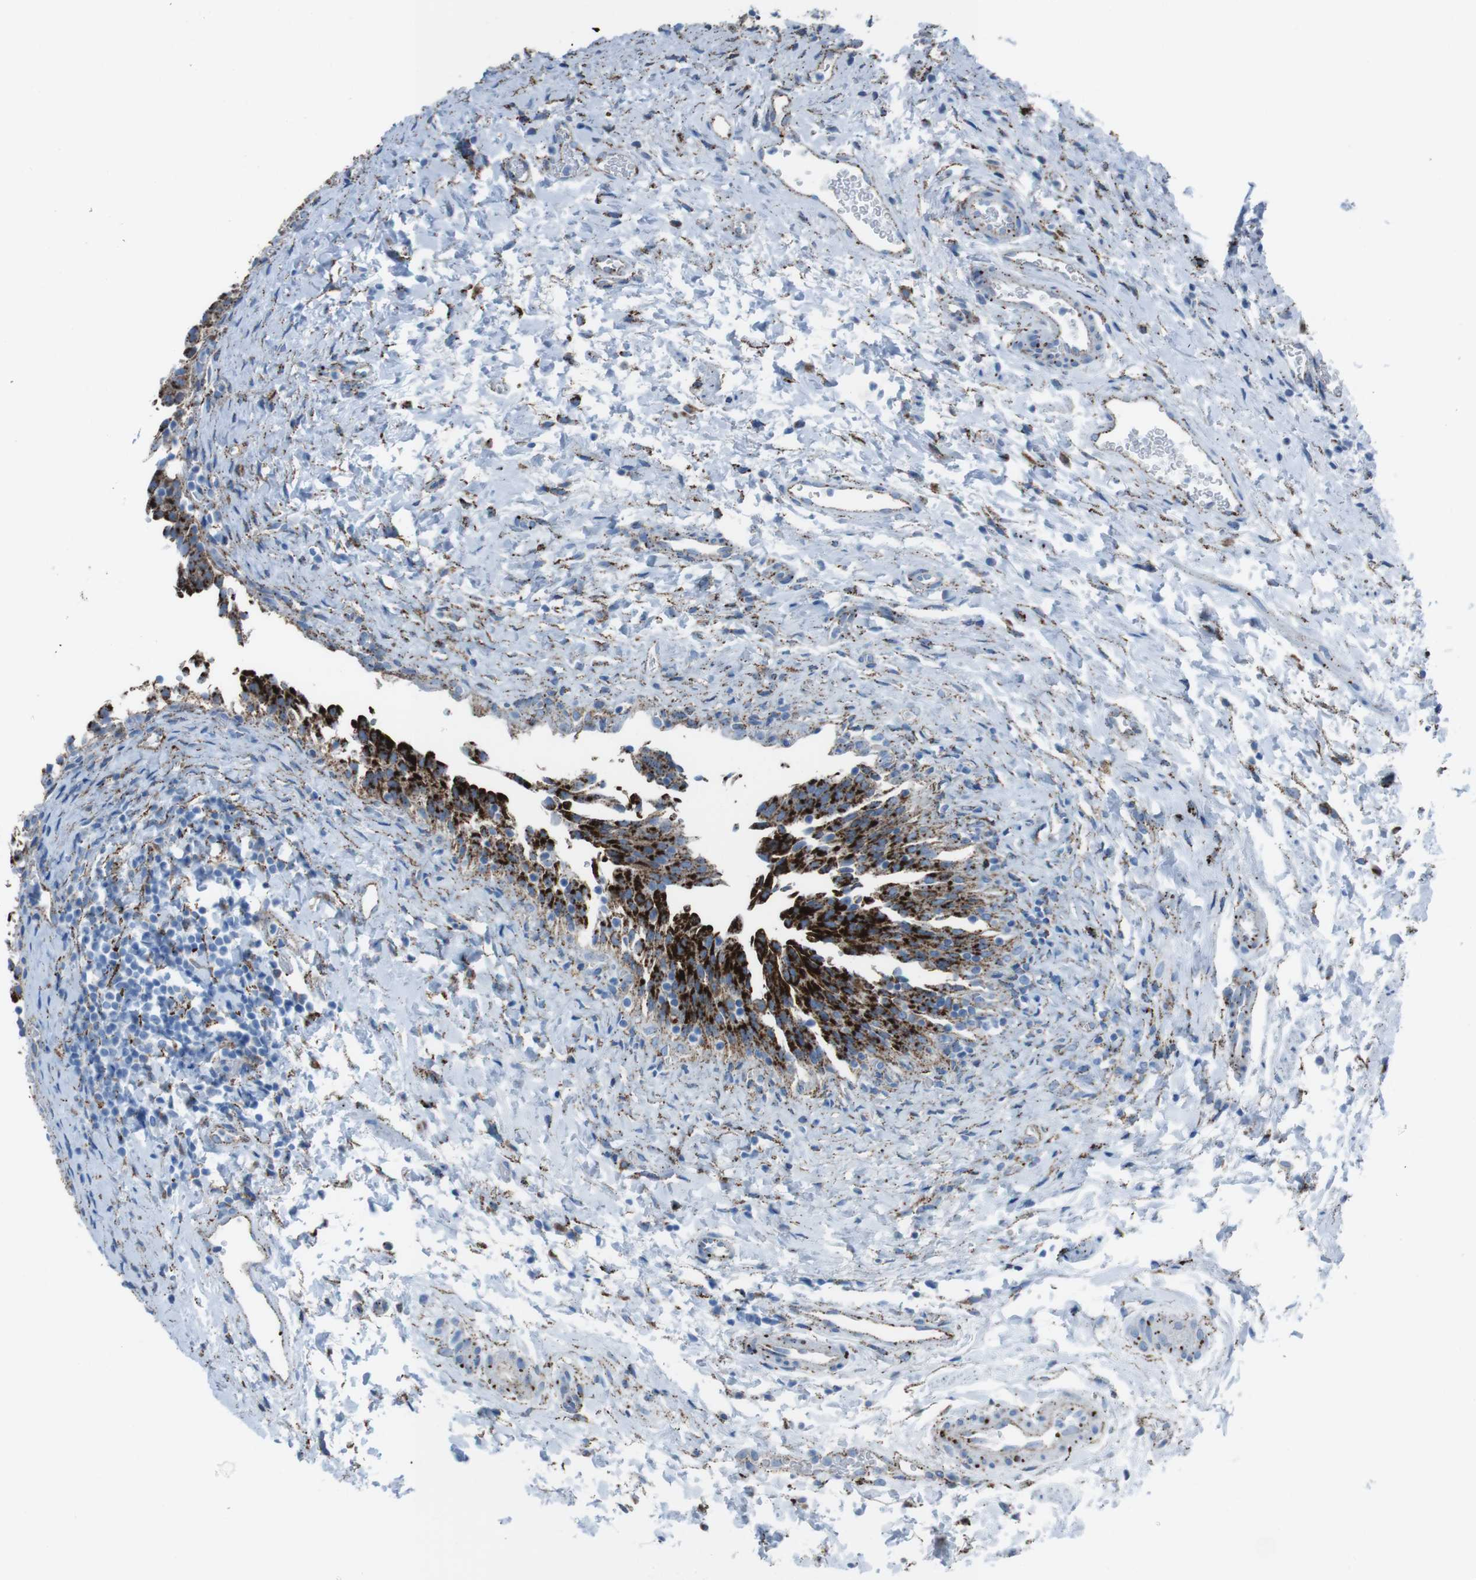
{"staining": {"intensity": "strong", "quantity": ">75%", "location": "cytoplasmic/membranous"}, "tissue": "urinary bladder", "cell_type": "Urothelial cells", "image_type": "normal", "snomed": [{"axis": "morphology", "description": "Normal tissue, NOS"}, {"axis": "topography", "description": "Urinary bladder"}], "caption": "IHC of benign human urinary bladder exhibits high levels of strong cytoplasmic/membranous expression in approximately >75% of urothelial cells. (DAB (3,3'-diaminobenzidine) IHC, brown staining for protein, blue staining for nuclei).", "gene": "SCARB2", "patient": {"sex": "male", "age": 51}}